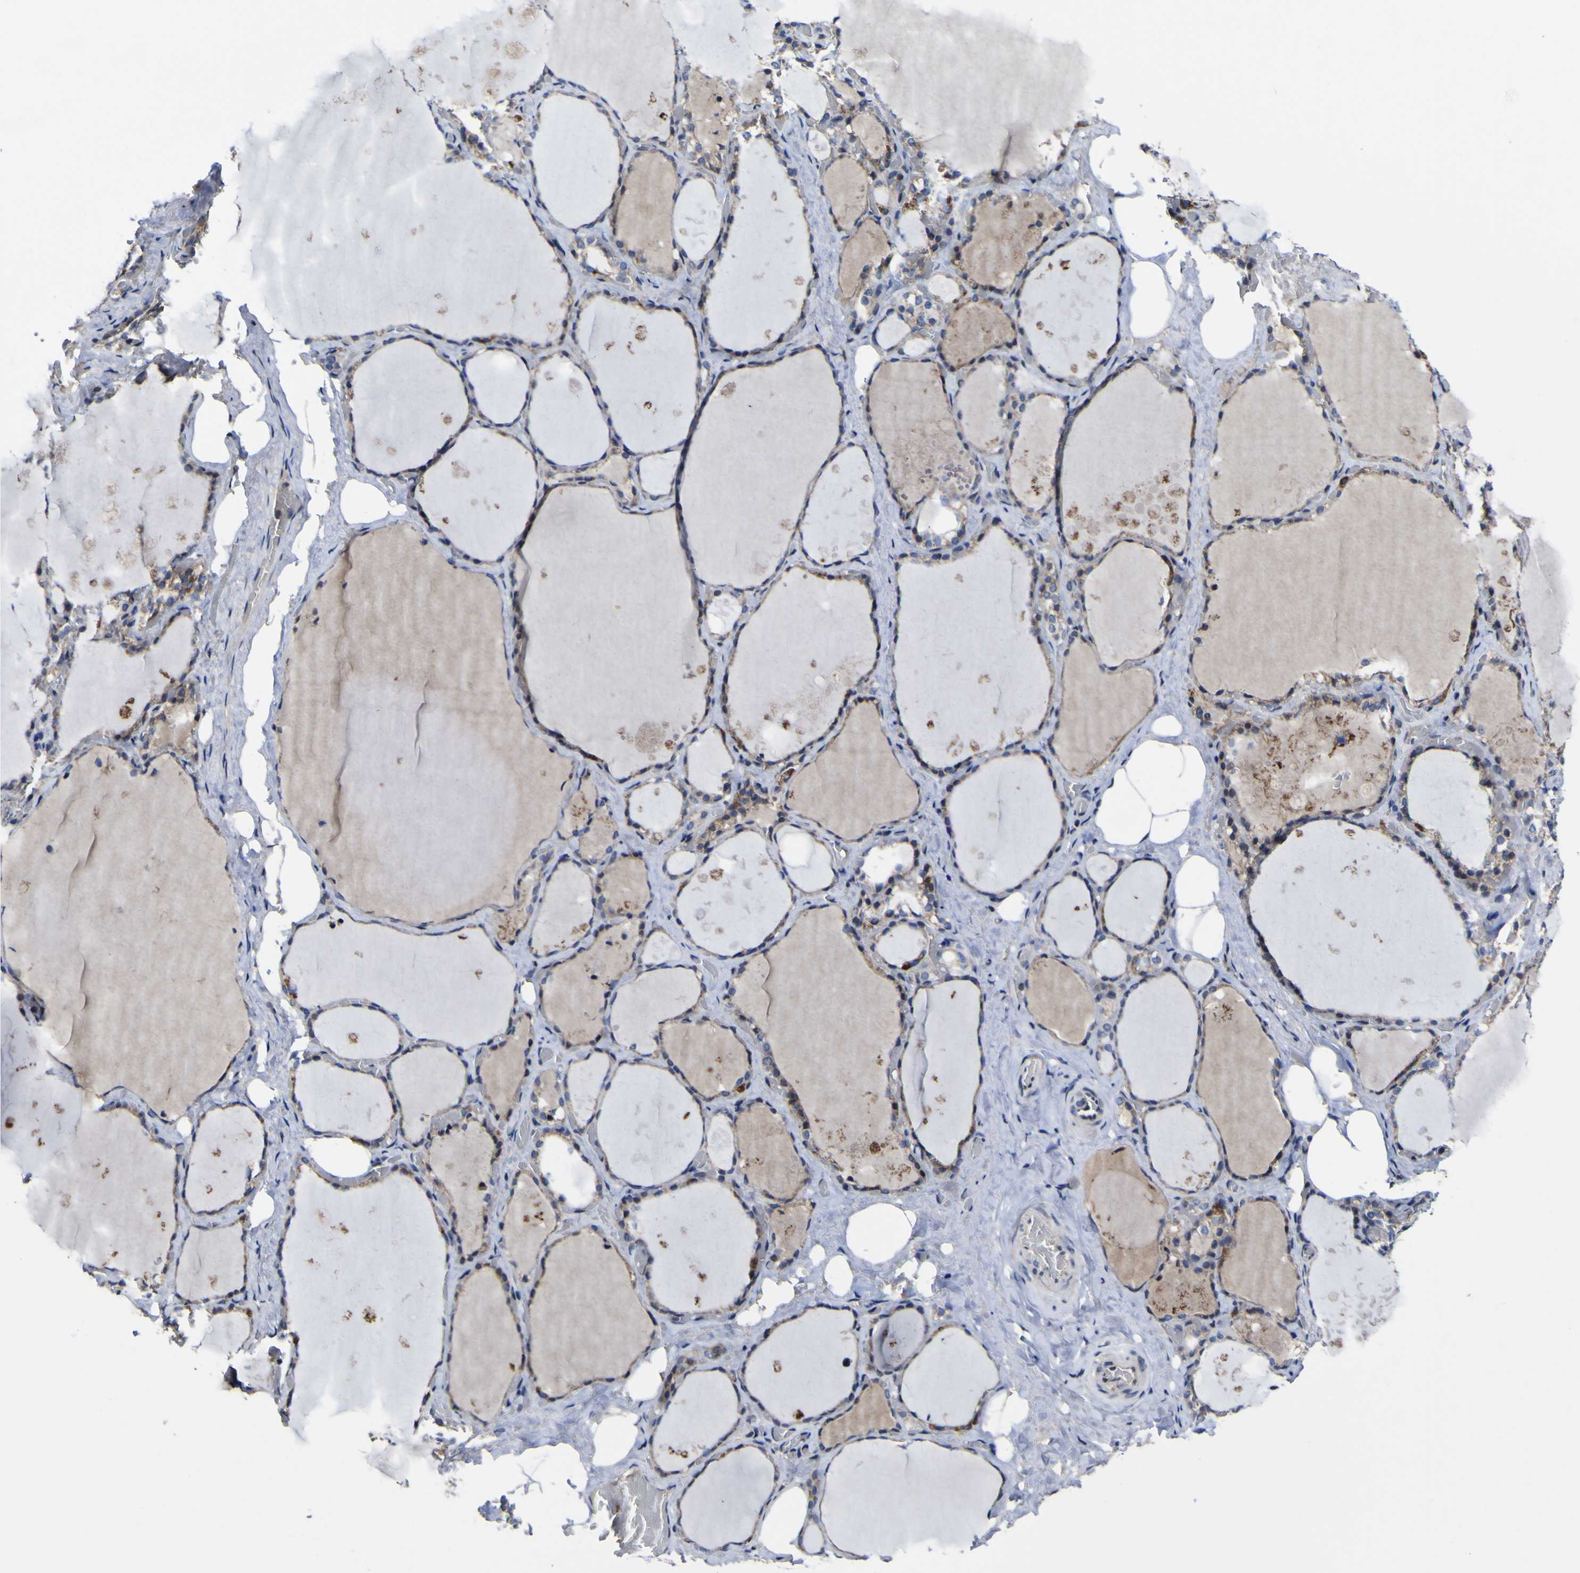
{"staining": {"intensity": "weak", "quantity": "25%-75%", "location": "cytoplasmic/membranous"}, "tissue": "thyroid gland", "cell_type": "Glandular cells", "image_type": "normal", "snomed": [{"axis": "morphology", "description": "Normal tissue, NOS"}, {"axis": "topography", "description": "Thyroid gland"}], "caption": "Immunohistochemical staining of unremarkable human thyroid gland demonstrates weak cytoplasmic/membranous protein staining in approximately 25%-75% of glandular cells.", "gene": "CCDC90B", "patient": {"sex": "male", "age": 61}}